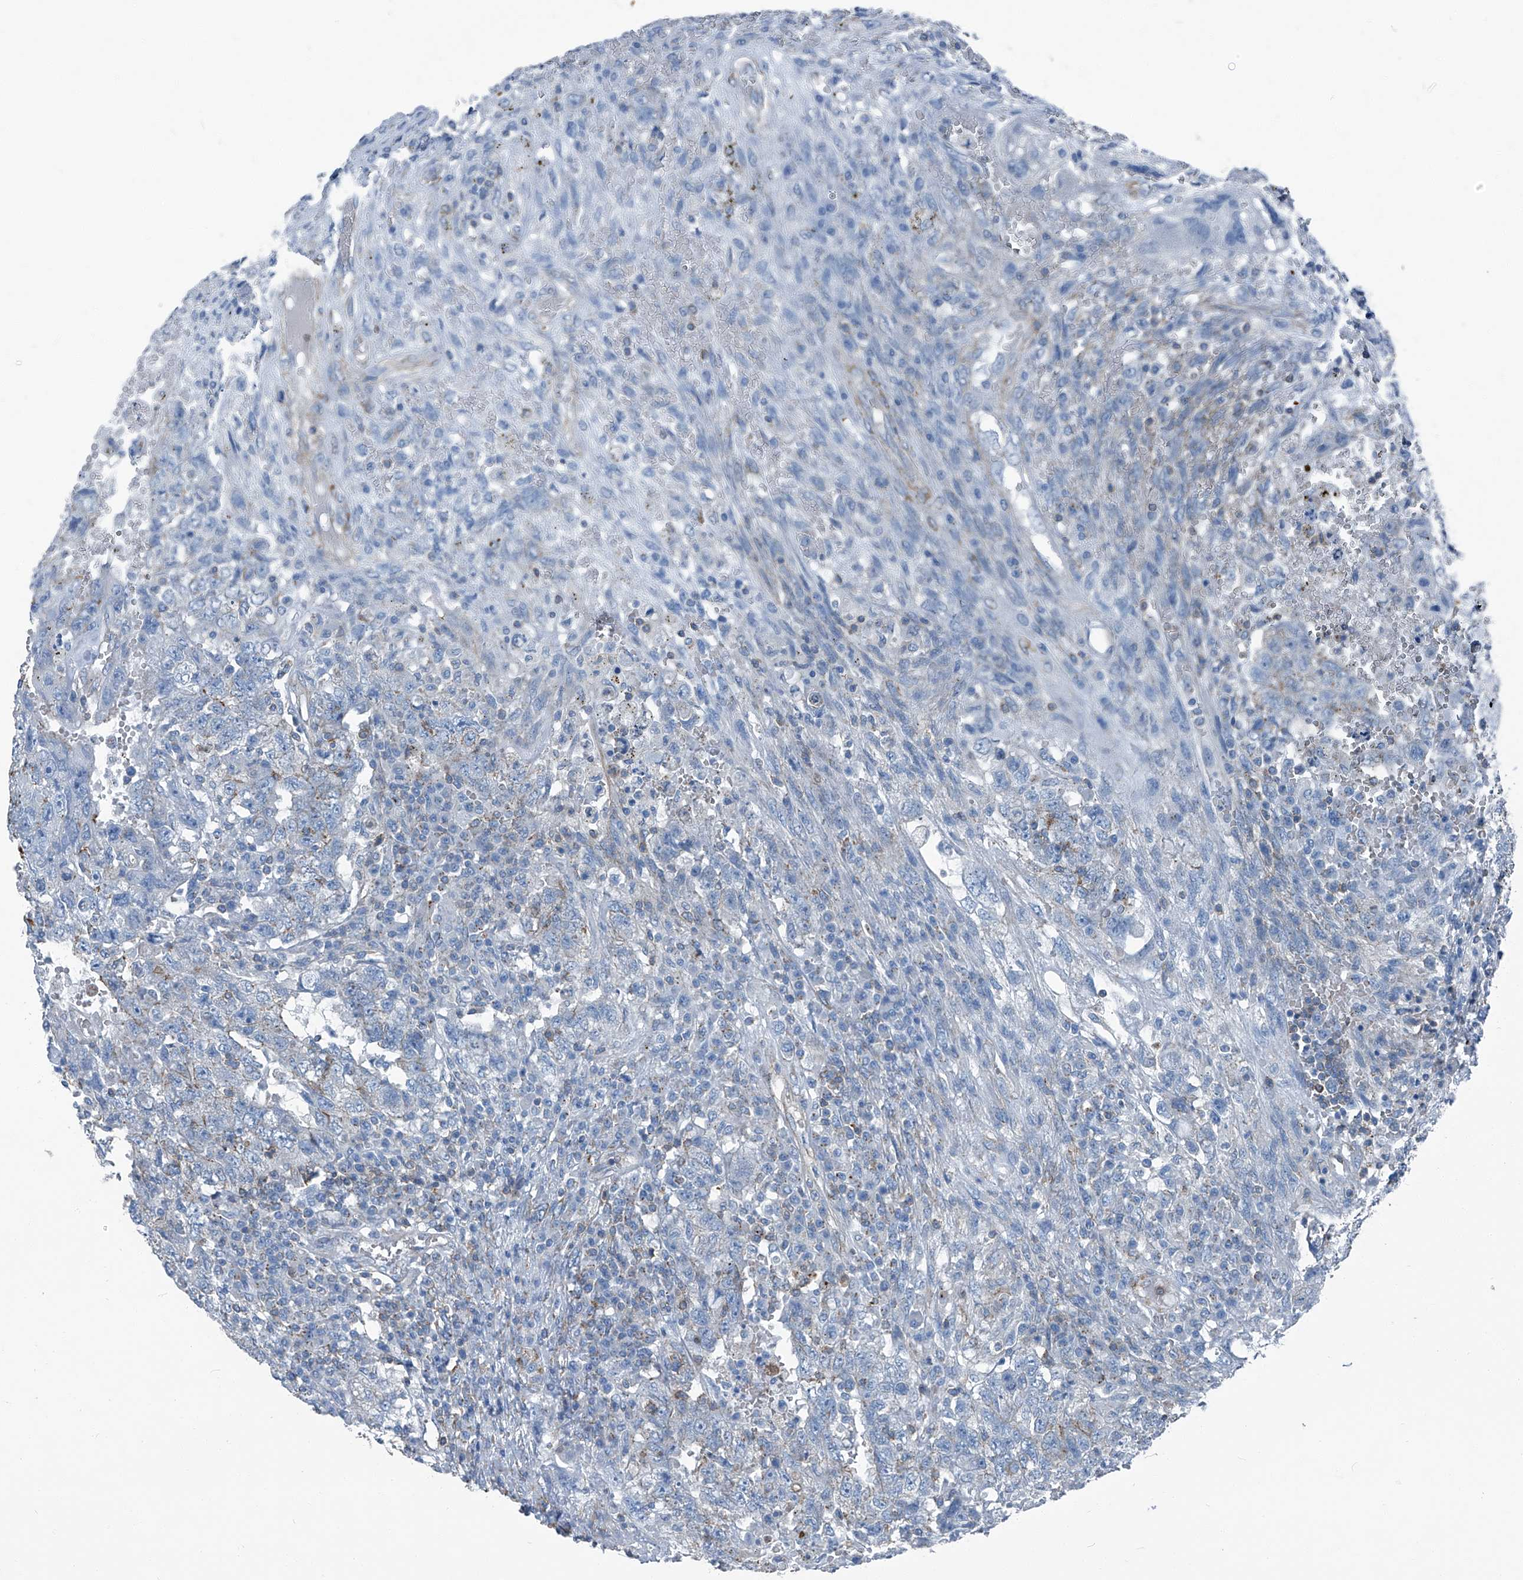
{"staining": {"intensity": "negative", "quantity": "none", "location": "none"}, "tissue": "testis cancer", "cell_type": "Tumor cells", "image_type": "cancer", "snomed": [{"axis": "morphology", "description": "Carcinoma, Embryonal, NOS"}, {"axis": "topography", "description": "Testis"}], "caption": "This is an immunohistochemistry (IHC) micrograph of human testis cancer. There is no expression in tumor cells.", "gene": "SEPTIN7", "patient": {"sex": "male", "age": 26}}